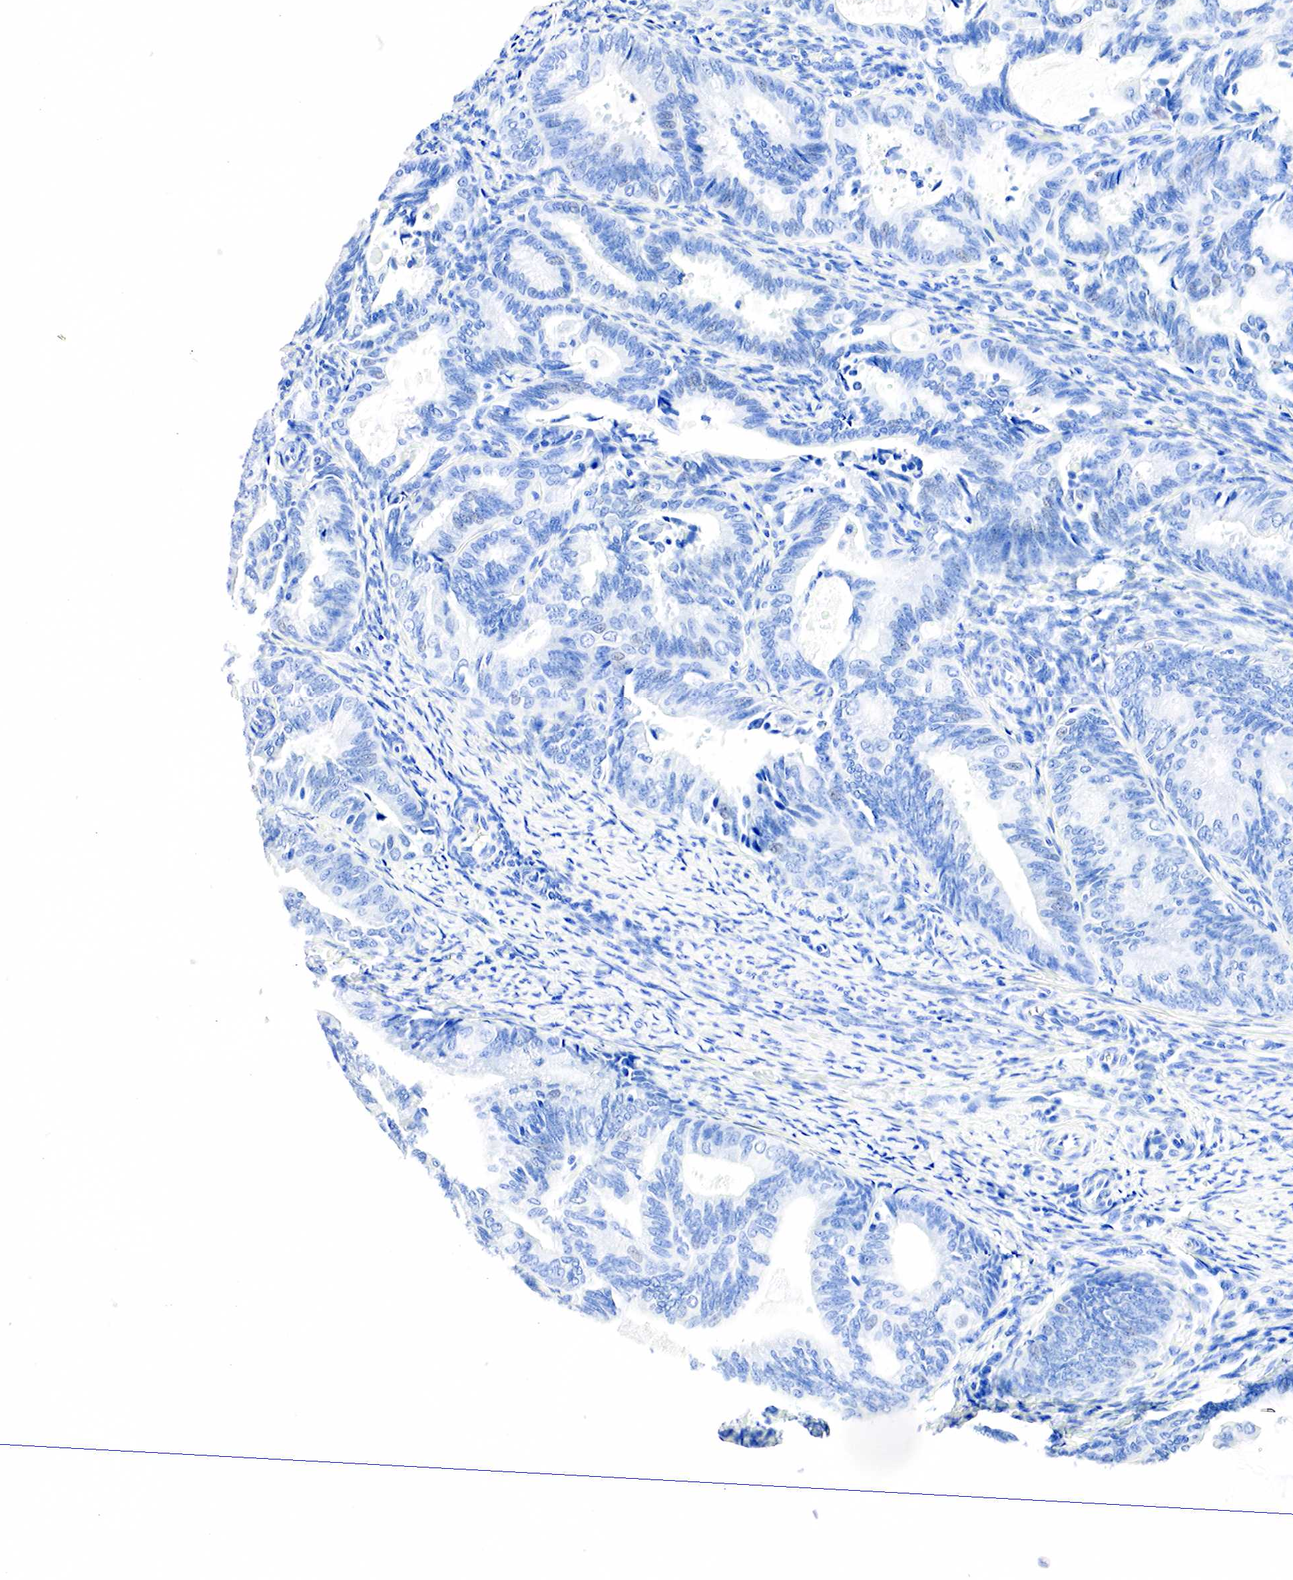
{"staining": {"intensity": "negative", "quantity": "none", "location": "none"}, "tissue": "endometrial cancer", "cell_type": "Tumor cells", "image_type": "cancer", "snomed": [{"axis": "morphology", "description": "Adenocarcinoma, NOS"}, {"axis": "topography", "description": "Endometrium"}], "caption": "This micrograph is of endometrial cancer (adenocarcinoma) stained with immunohistochemistry (IHC) to label a protein in brown with the nuclei are counter-stained blue. There is no positivity in tumor cells.", "gene": "PTH", "patient": {"sex": "female", "age": 63}}